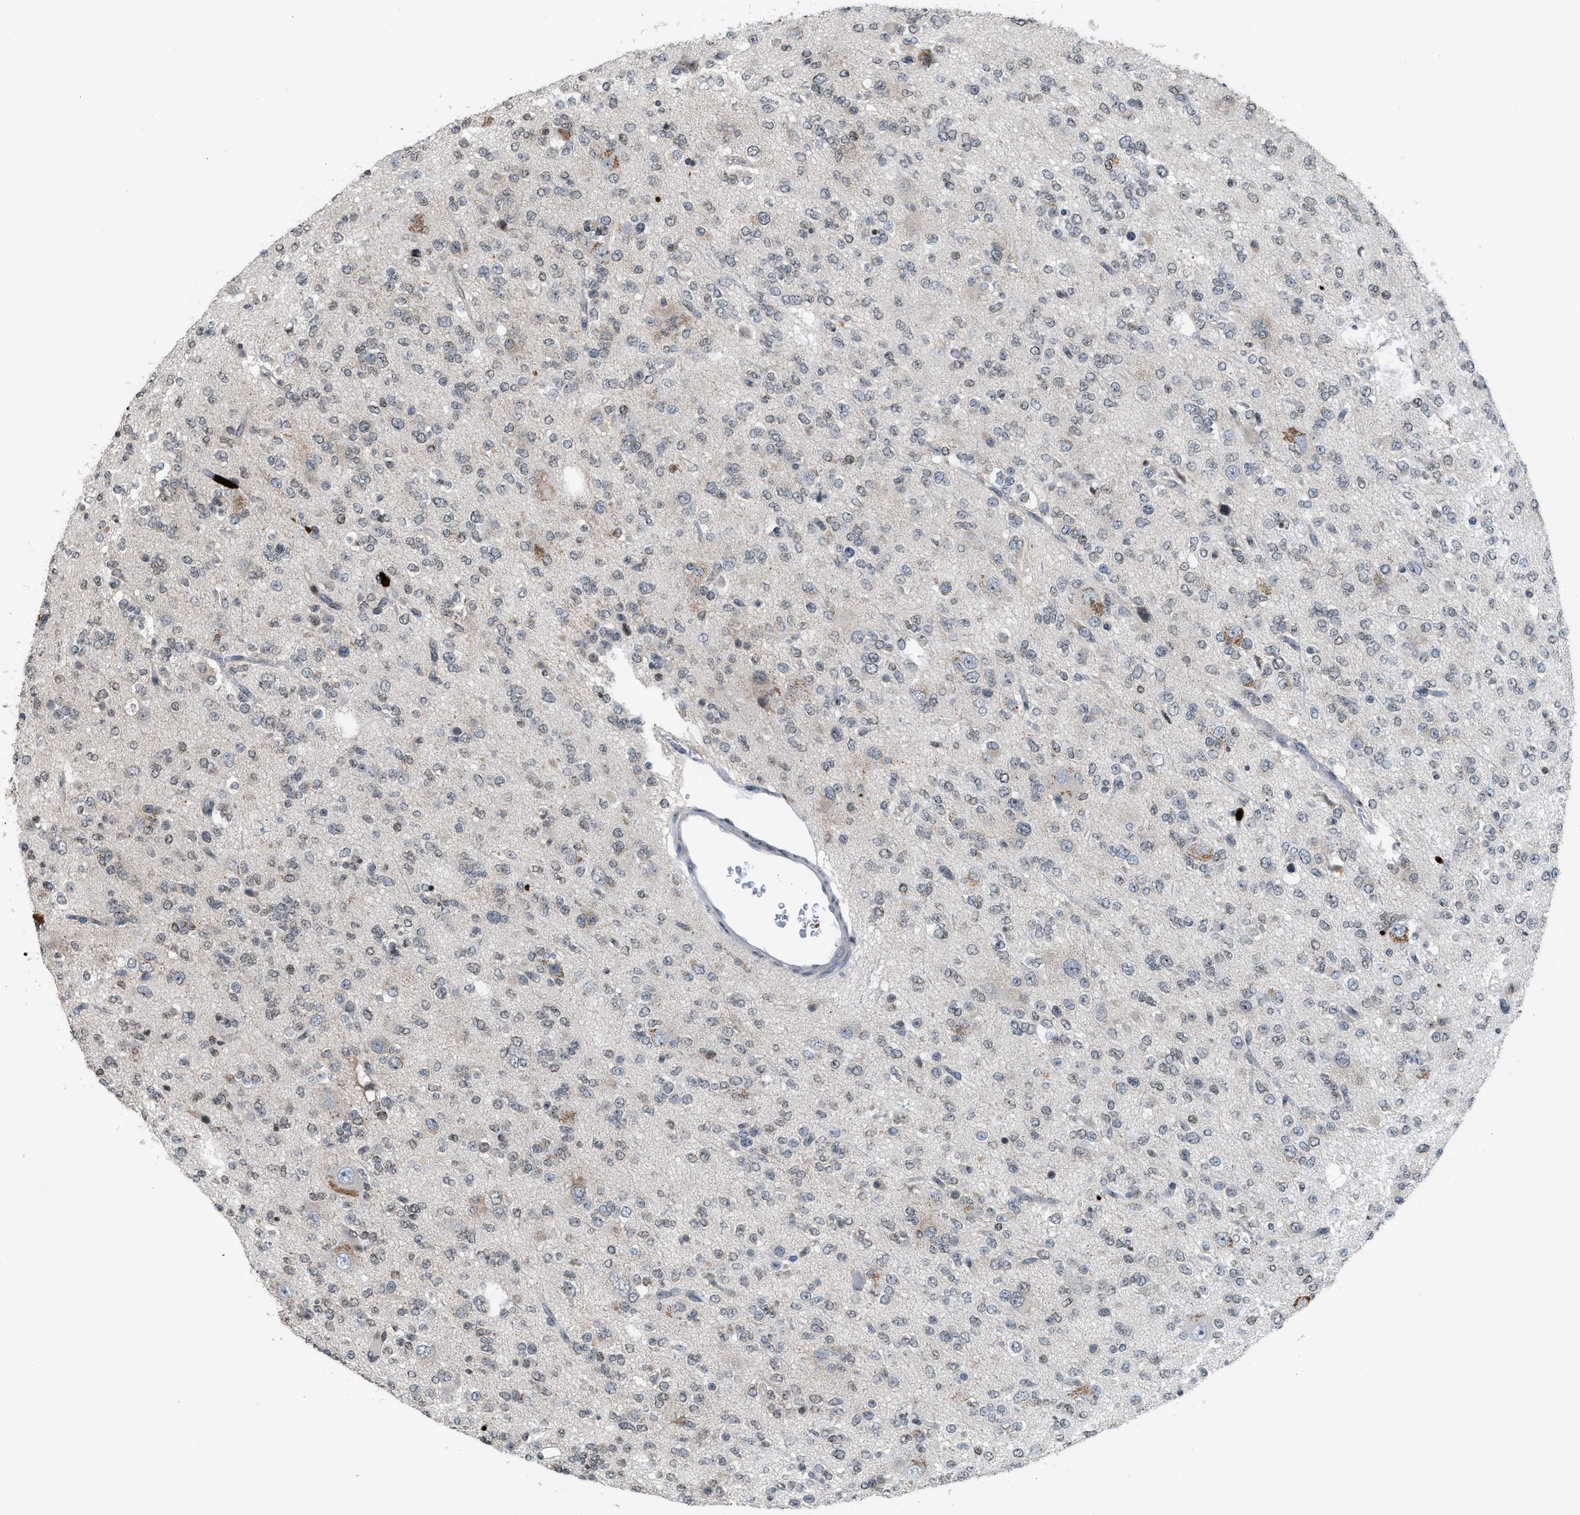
{"staining": {"intensity": "negative", "quantity": "none", "location": "none"}, "tissue": "glioma", "cell_type": "Tumor cells", "image_type": "cancer", "snomed": [{"axis": "morphology", "description": "Glioma, malignant, Low grade"}, {"axis": "topography", "description": "Brain"}], "caption": "There is no significant staining in tumor cells of malignant glioma (low-grade).", "gene": "PRUNE2", "patient": {"sex": "male", "age": 38}}